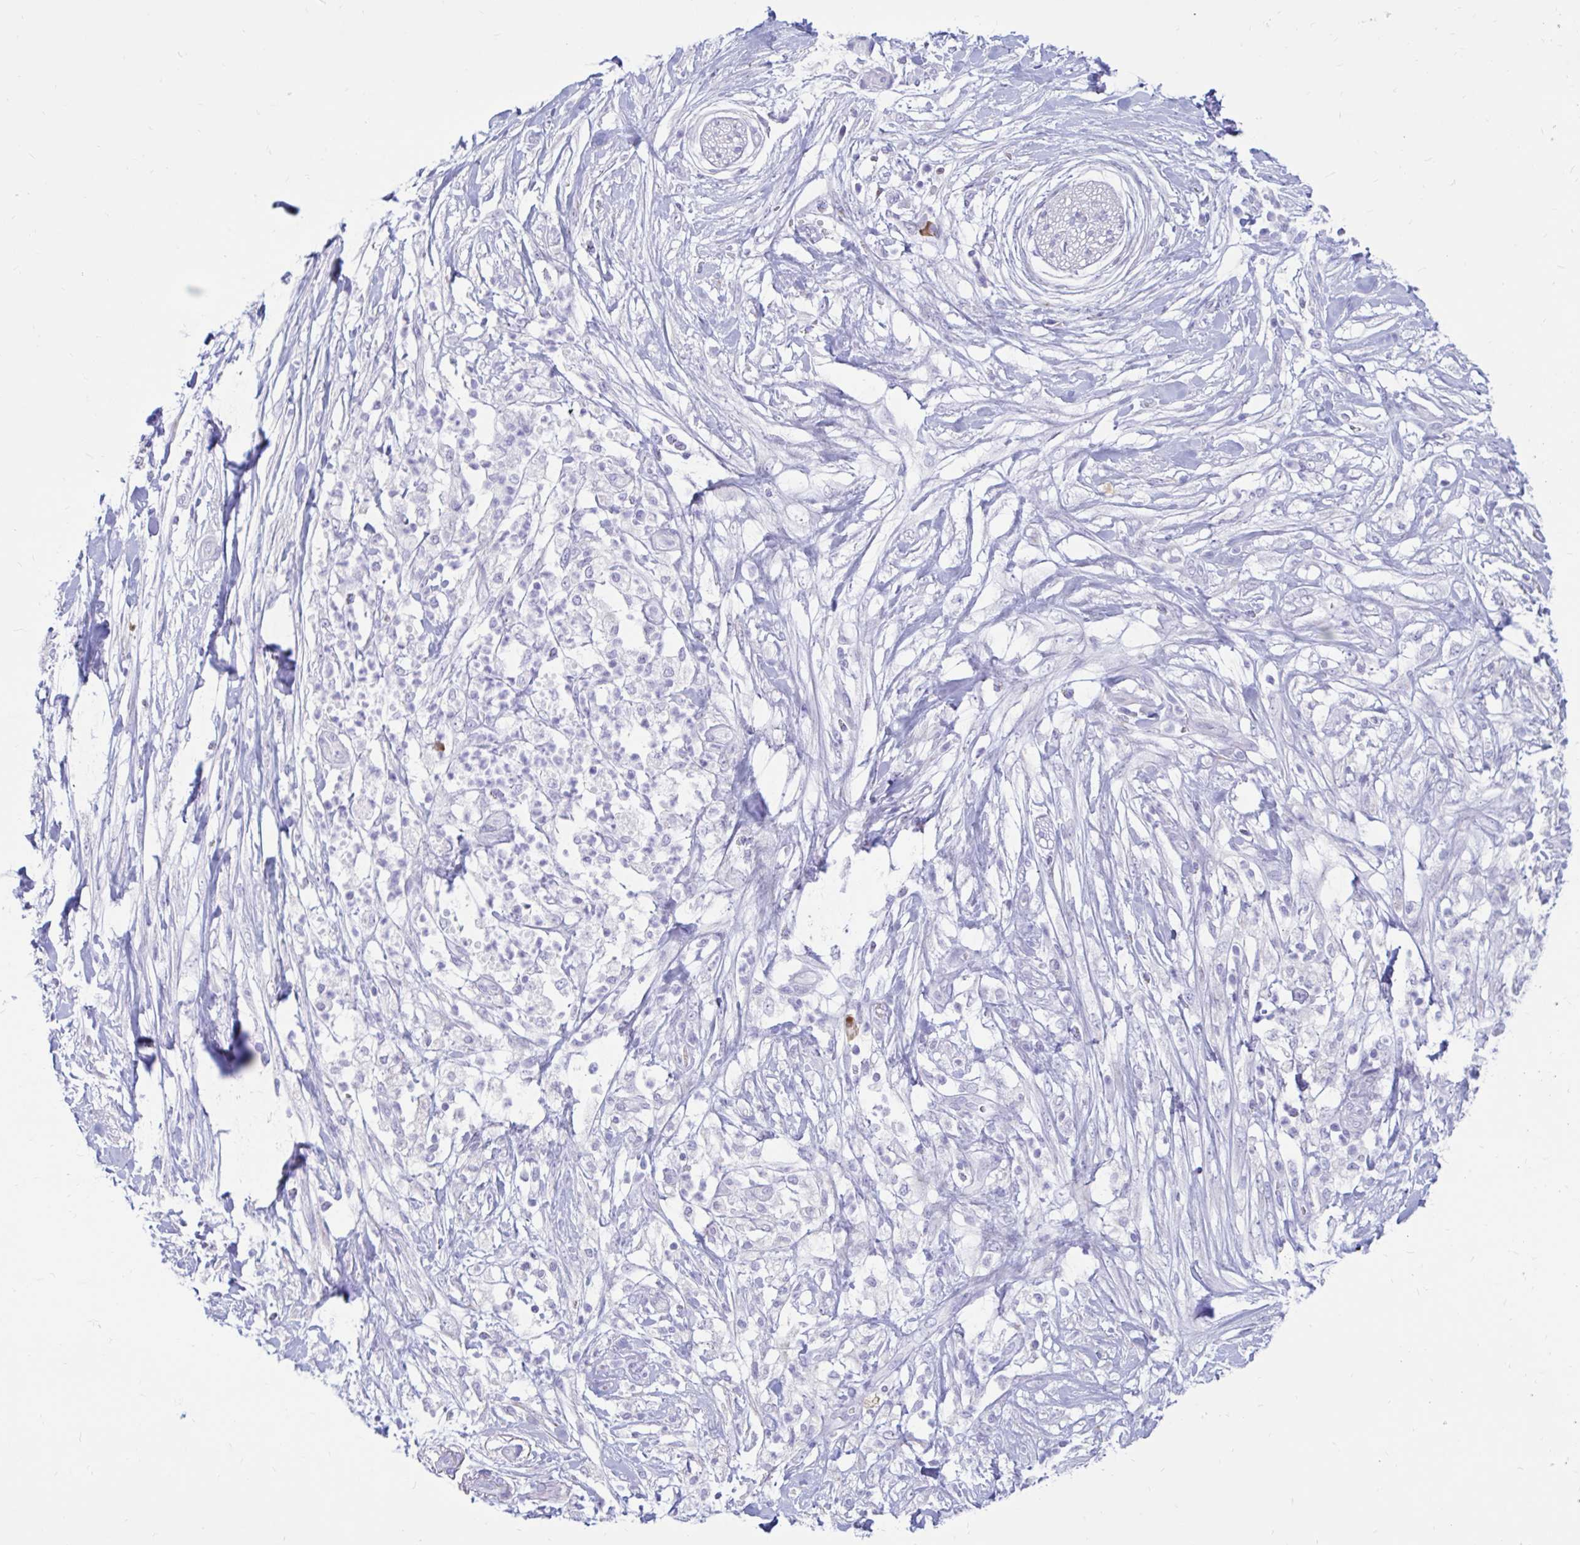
{"staining": {"intensity": "negative", "quantity": "none", "location": "none"}, "tissue": "pancreatic cancer", "cell_type": "Tumor cells", "image_type": "cancer", "snomed": [{"axis": "morphology", "description": "Adenocarcinoma, NOS"}, {"axis": "topography", "description": "Pancreas"}], "caption": "Adenocarcinoma (pancreatic) stained for a protein using IHC shows no expression tumor cells.", "gene": "IGSF5", "patient": {"sex": "female", "age": 72}}